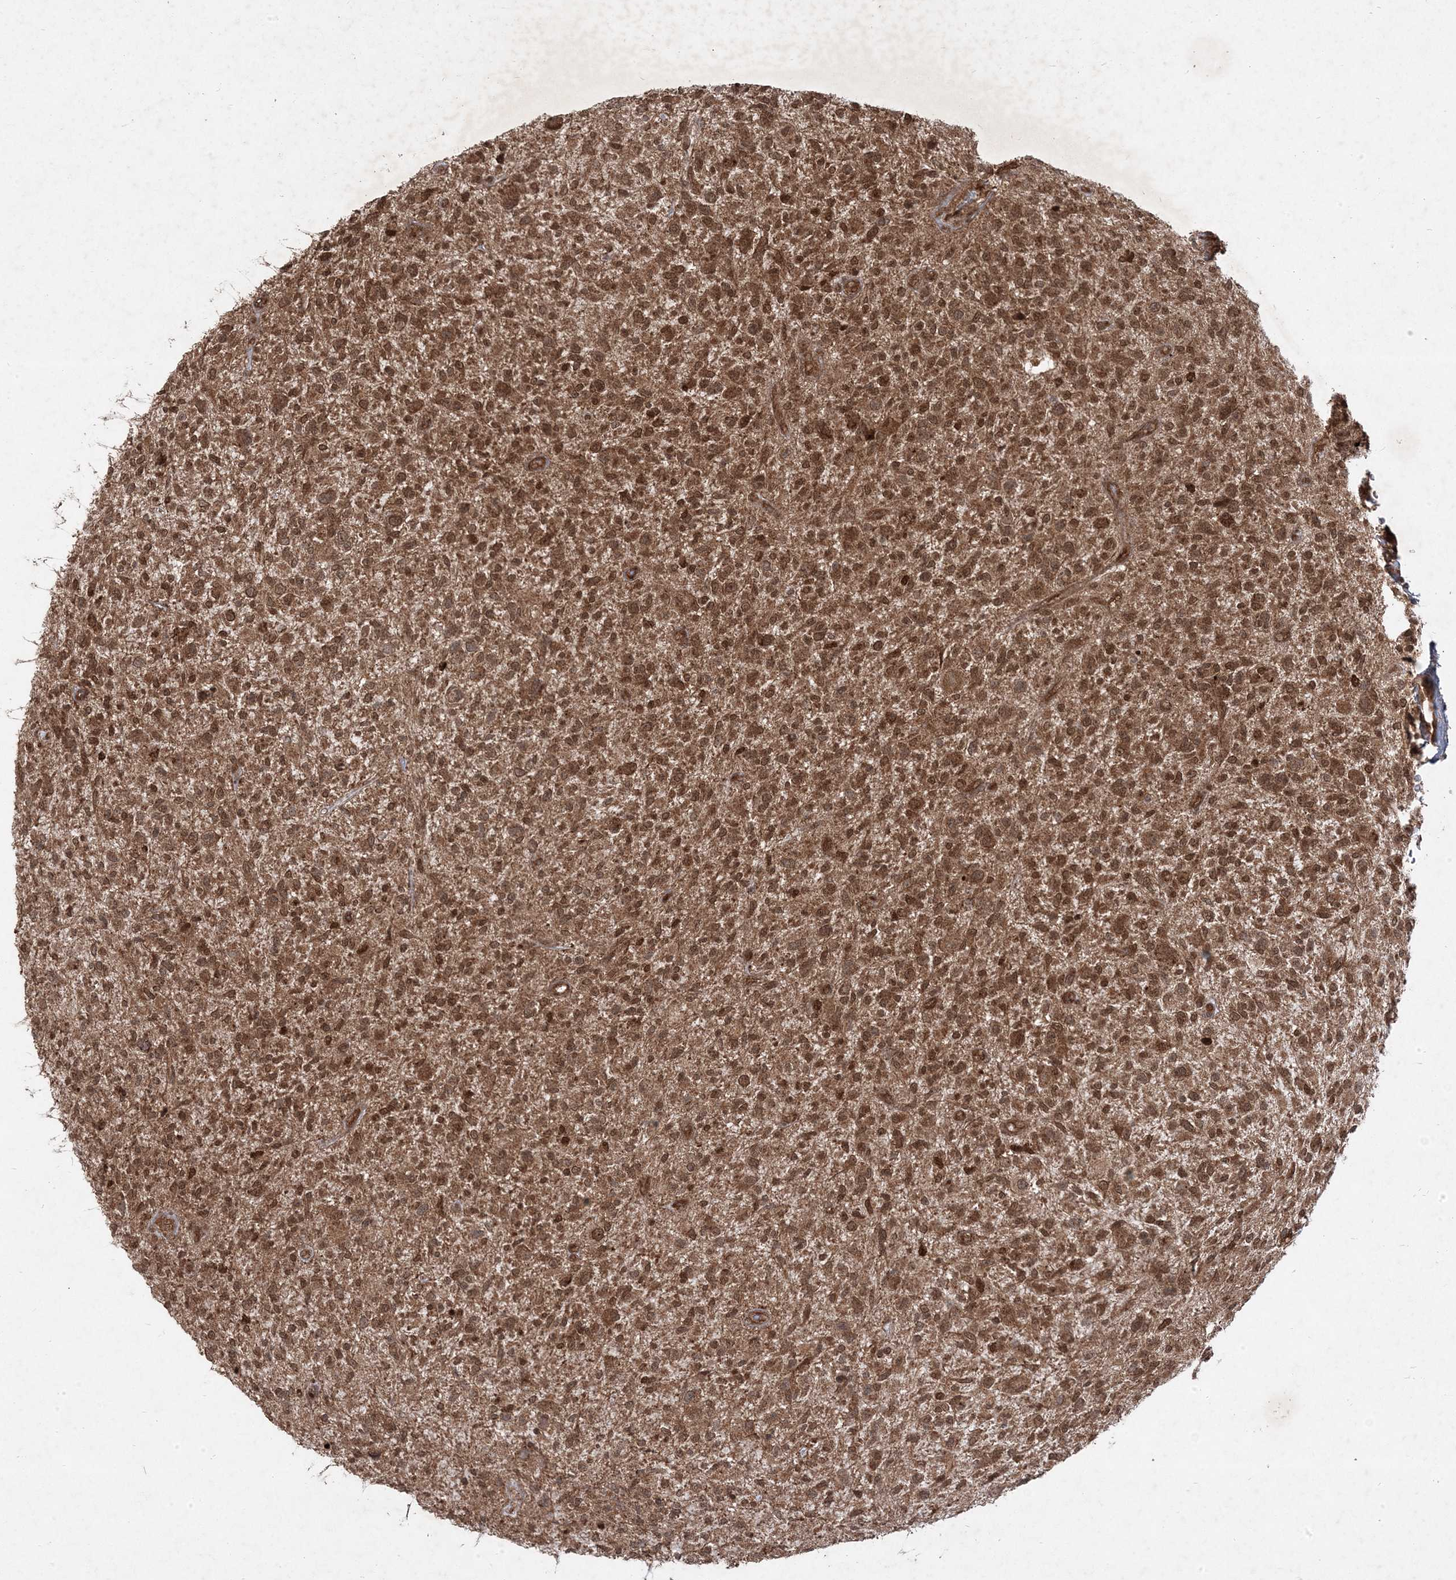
{"staining": {"intensity": "moderate", "quantity": ">75%", "location": "cytoplasmic/membranous,nuclear"}, "tissue": "glioma", "cell_type": "Tumor cells", "image_type": "cancer", "snomed": [{"axis": "morphology", "description": "Glioma, malignant, High grade"}, {"axis": "topography", "description": "Brain"}], "caption": "Immunohistochemistry of glioma displays medium levels of moderate cytoplasmic/membranous and nuclear expression in approximately >75% of tumor cells.", "gene": "PLEKHM2", "patient": {"sex": "male", "age": 47}}